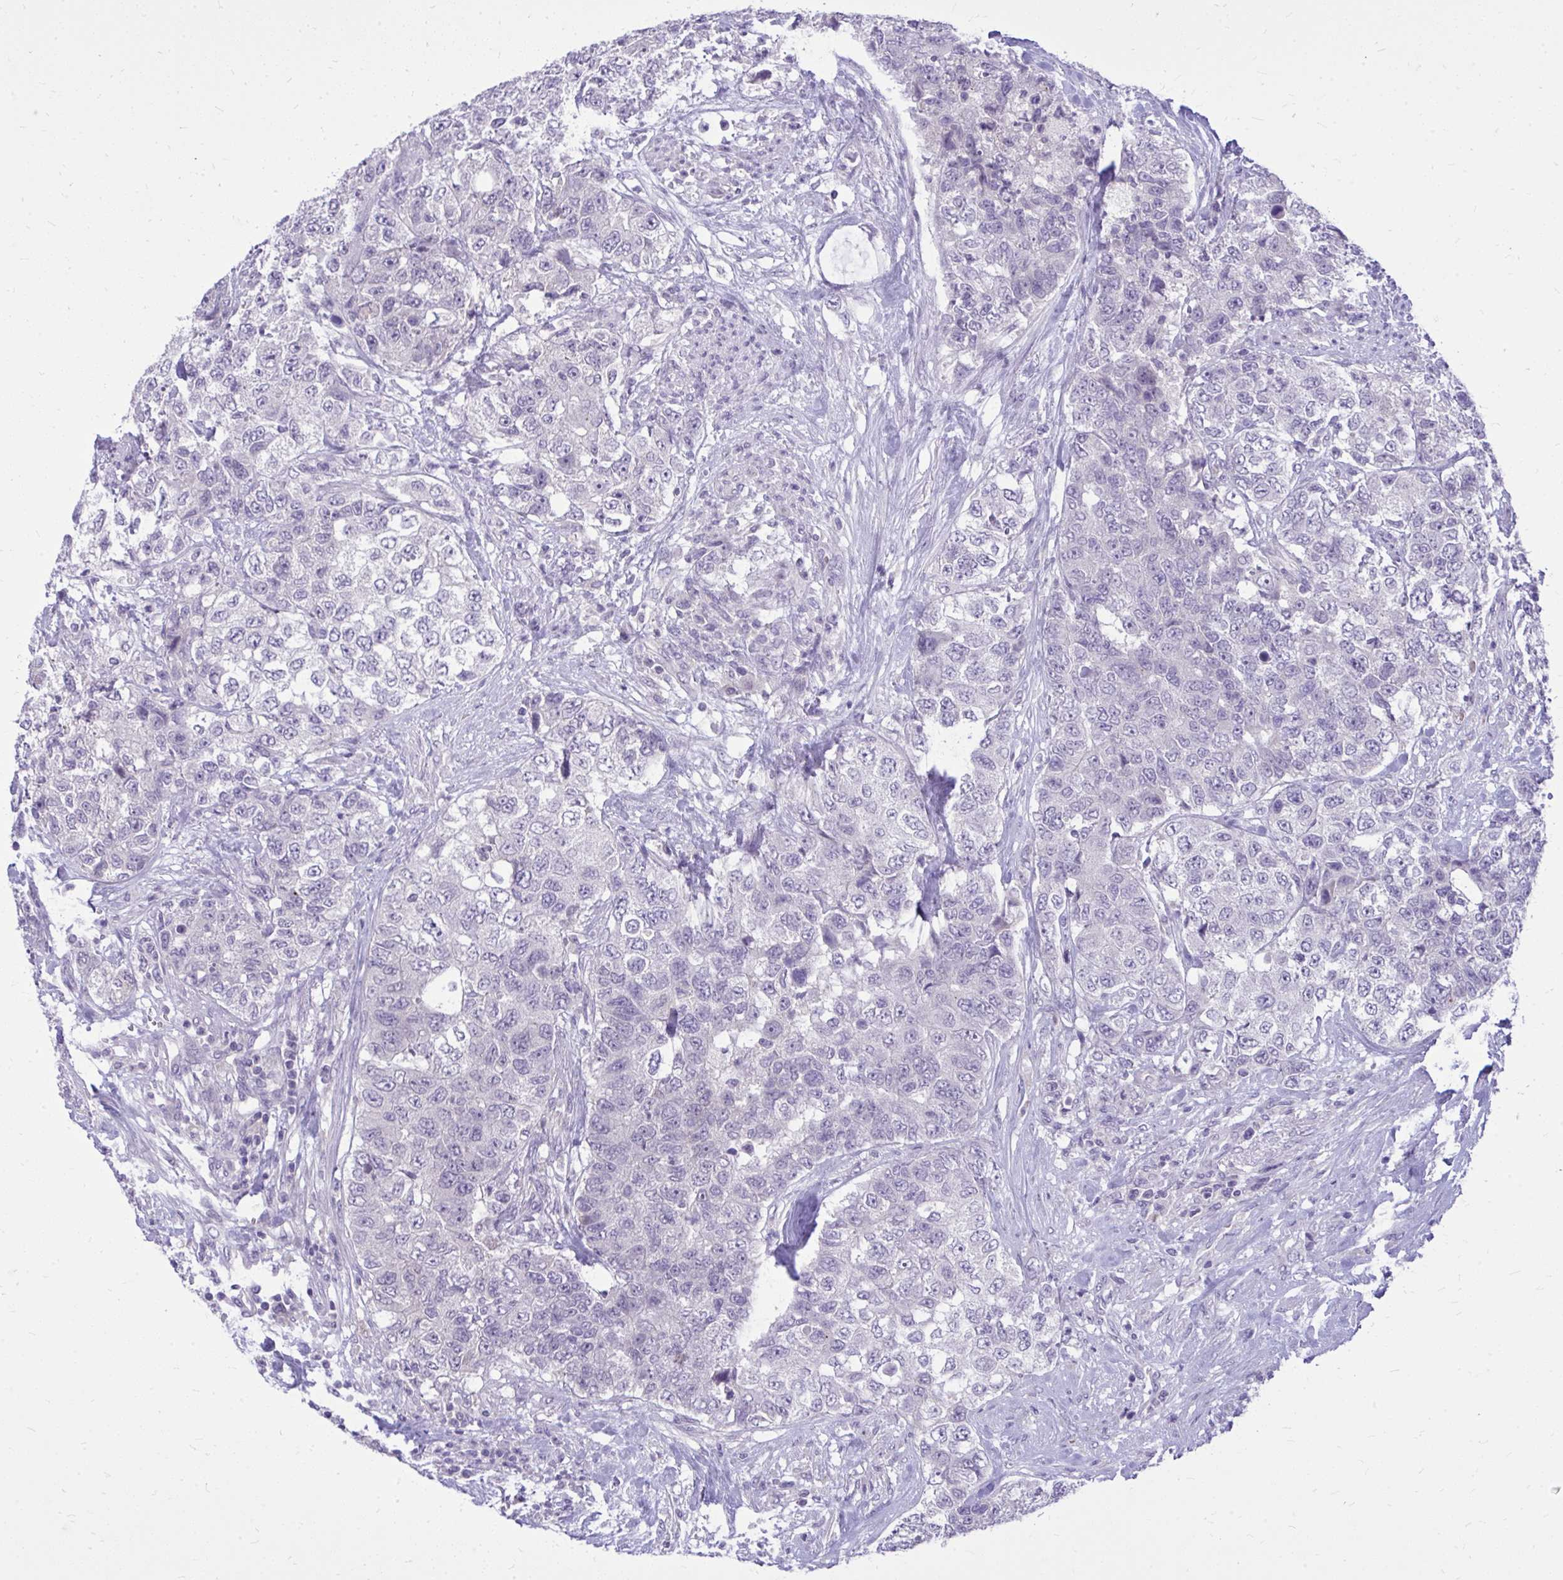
{"staining": {"intensity": "negative", "quantity": "none", "location": "none"}, "tissue": "urothelial cancer", "cell_type": "Tumor cells", "image_type": "cancer", "snomed": [{"axis": "morphology", "description": "Urothelial carcinoma, High grade"}, {"axis": "topography", "description": "Urinary bladder"}], "caption": "Tumor cells are negative for protein expression in human urothelial cancer. (DAB (3,3'-diaminobenzidine) immunohistochemistry (IHC) visualized using brightfield microscopy, high magnification).", "gene": "DPY19L1", "patient": {"sex": "female", "age": 78}}